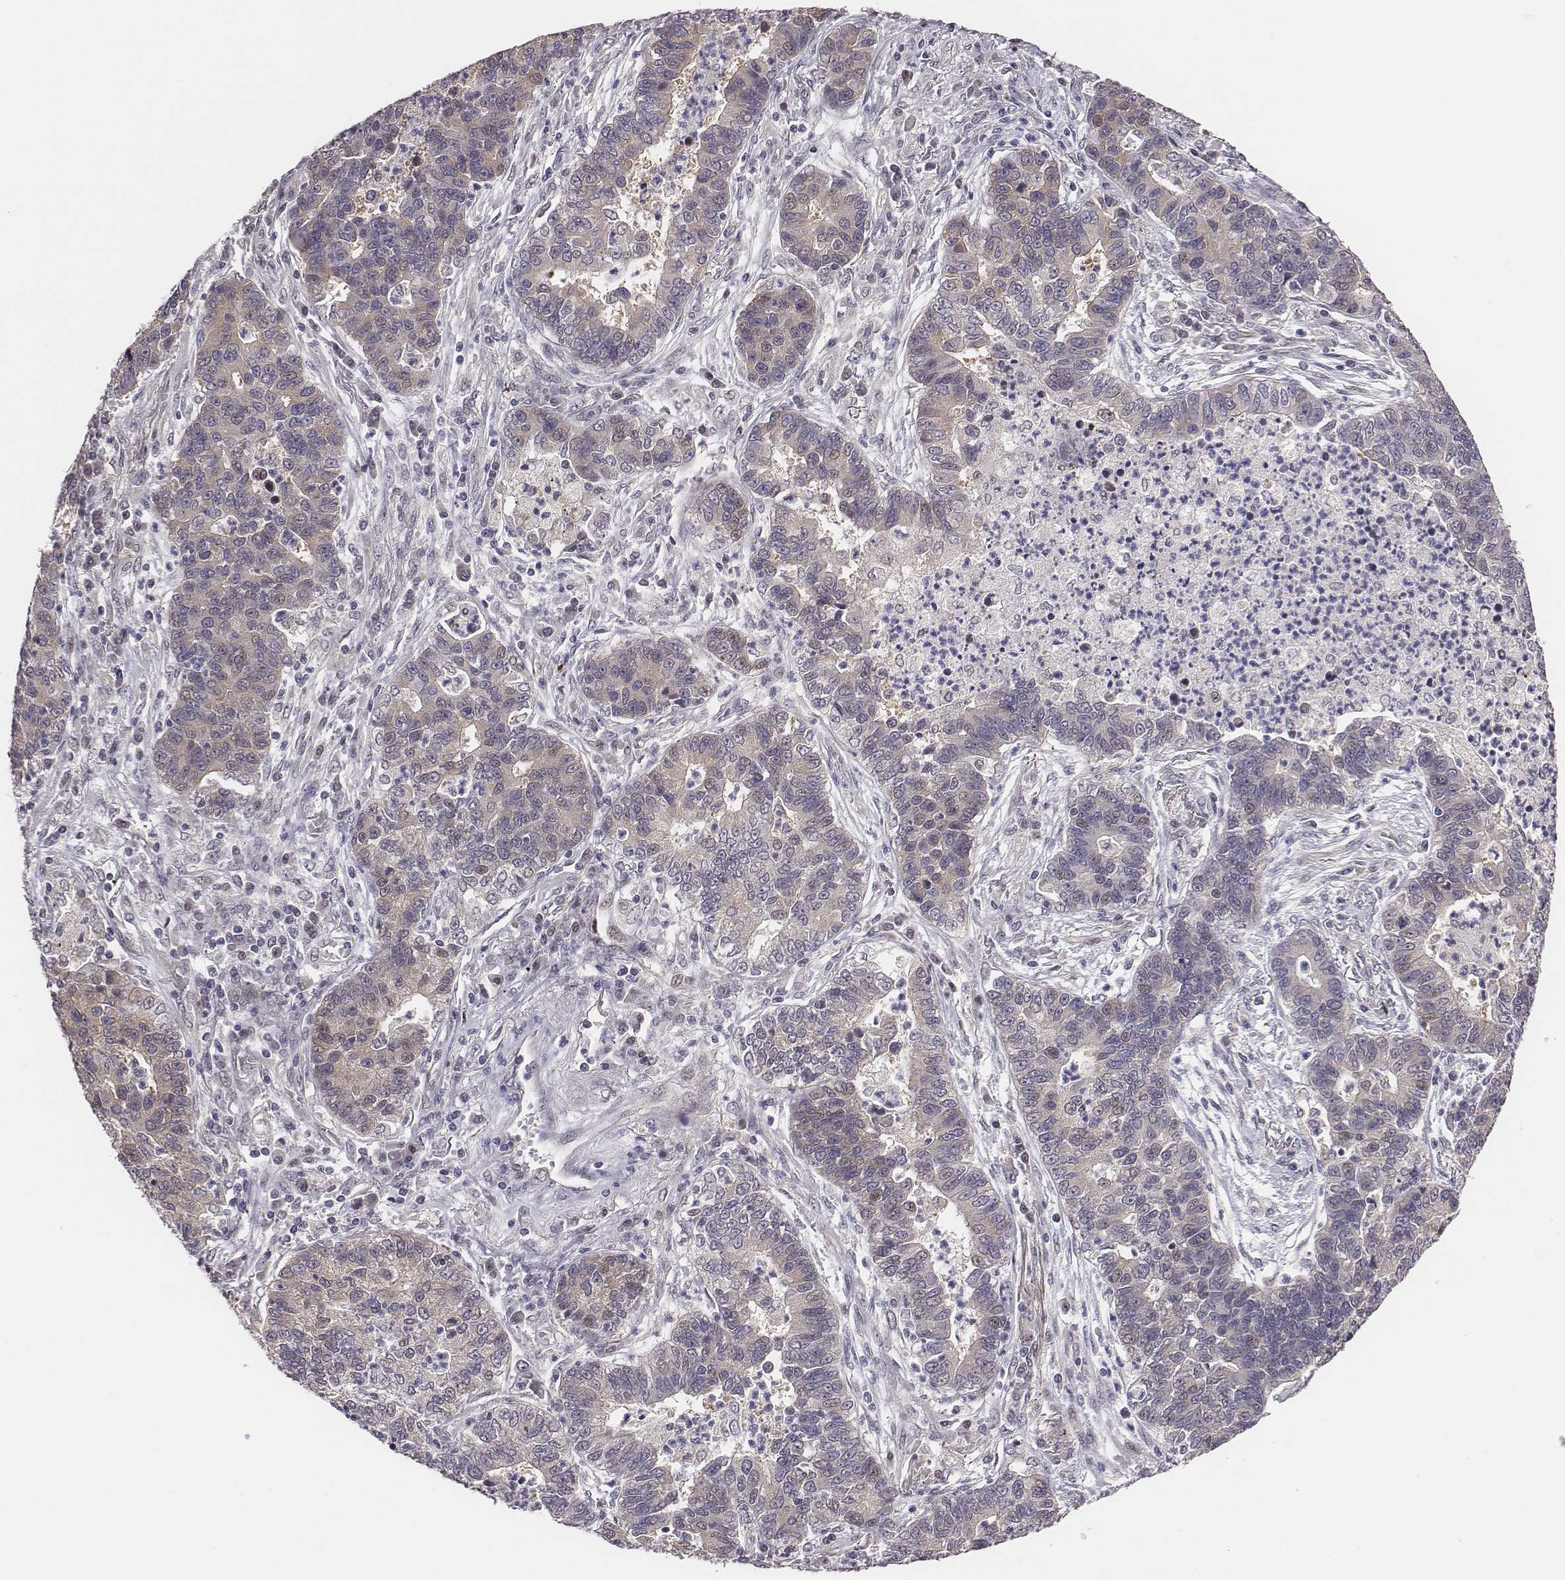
{"staining": {"intensity": "weak", "quantity": "25%-75%", "location": "cytoplasmic/membranous"}, "tissue": "lung cancer", "cell_type": "Tumor cells", "image_type": "cancer", "snomed": [{"axis": "morphology", "description": "Adenocarcinoma, NOS"}, {"axis": "topography", "description": "Lung"}], "caption": "About 25%-75% of tumor cells in lung adenocarcinoma display weak cytoplasmic/membranous protein staining as visualized by brown immunohistochemical staining.", "gene": "SMURF2", "patient": {"sex": "female", "age": 57}}